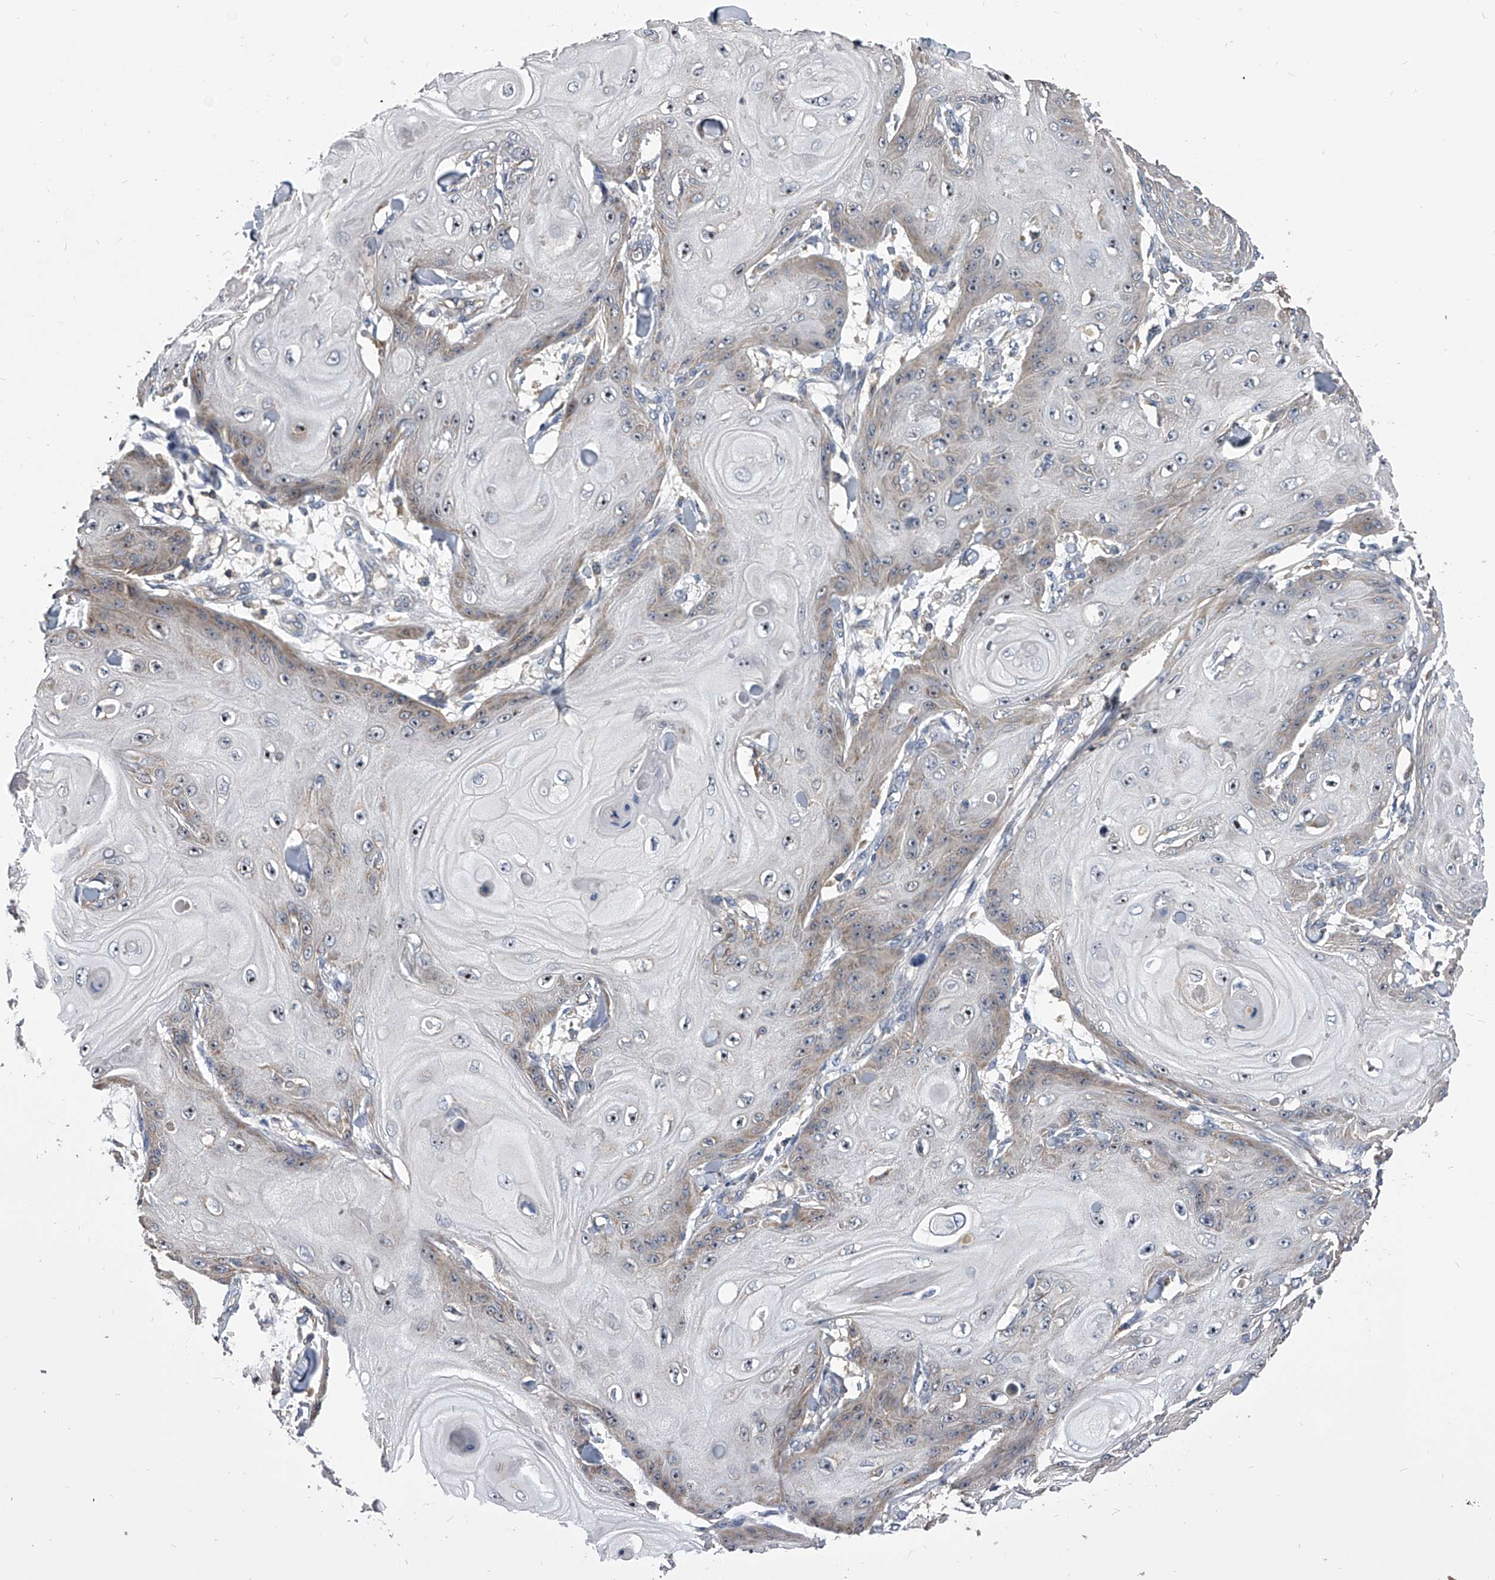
{"staining": {"intensity": "weak", "quantity": "25%-75%", "location": "cytoplasmic/membranous"}, "tissue": "skin cancer", "cell_type": "Tumor cells", "image_type": "cancer", "snomed": [{"axis": "morphology", "description": "Squamous cell carcinoma, NOS"}, {"axis": "topography", "description": "Skin"}], "caption": "A high-resolution histopathology image shows immunohistochemistry staining of skin squamous cell carcinoma, which exhibits weak cytoplasmic/membranous positivity in approximately 25%-75% of tumor cells.", "gene": "CUL7", "patient": {"sex": "male", "age": 74}}